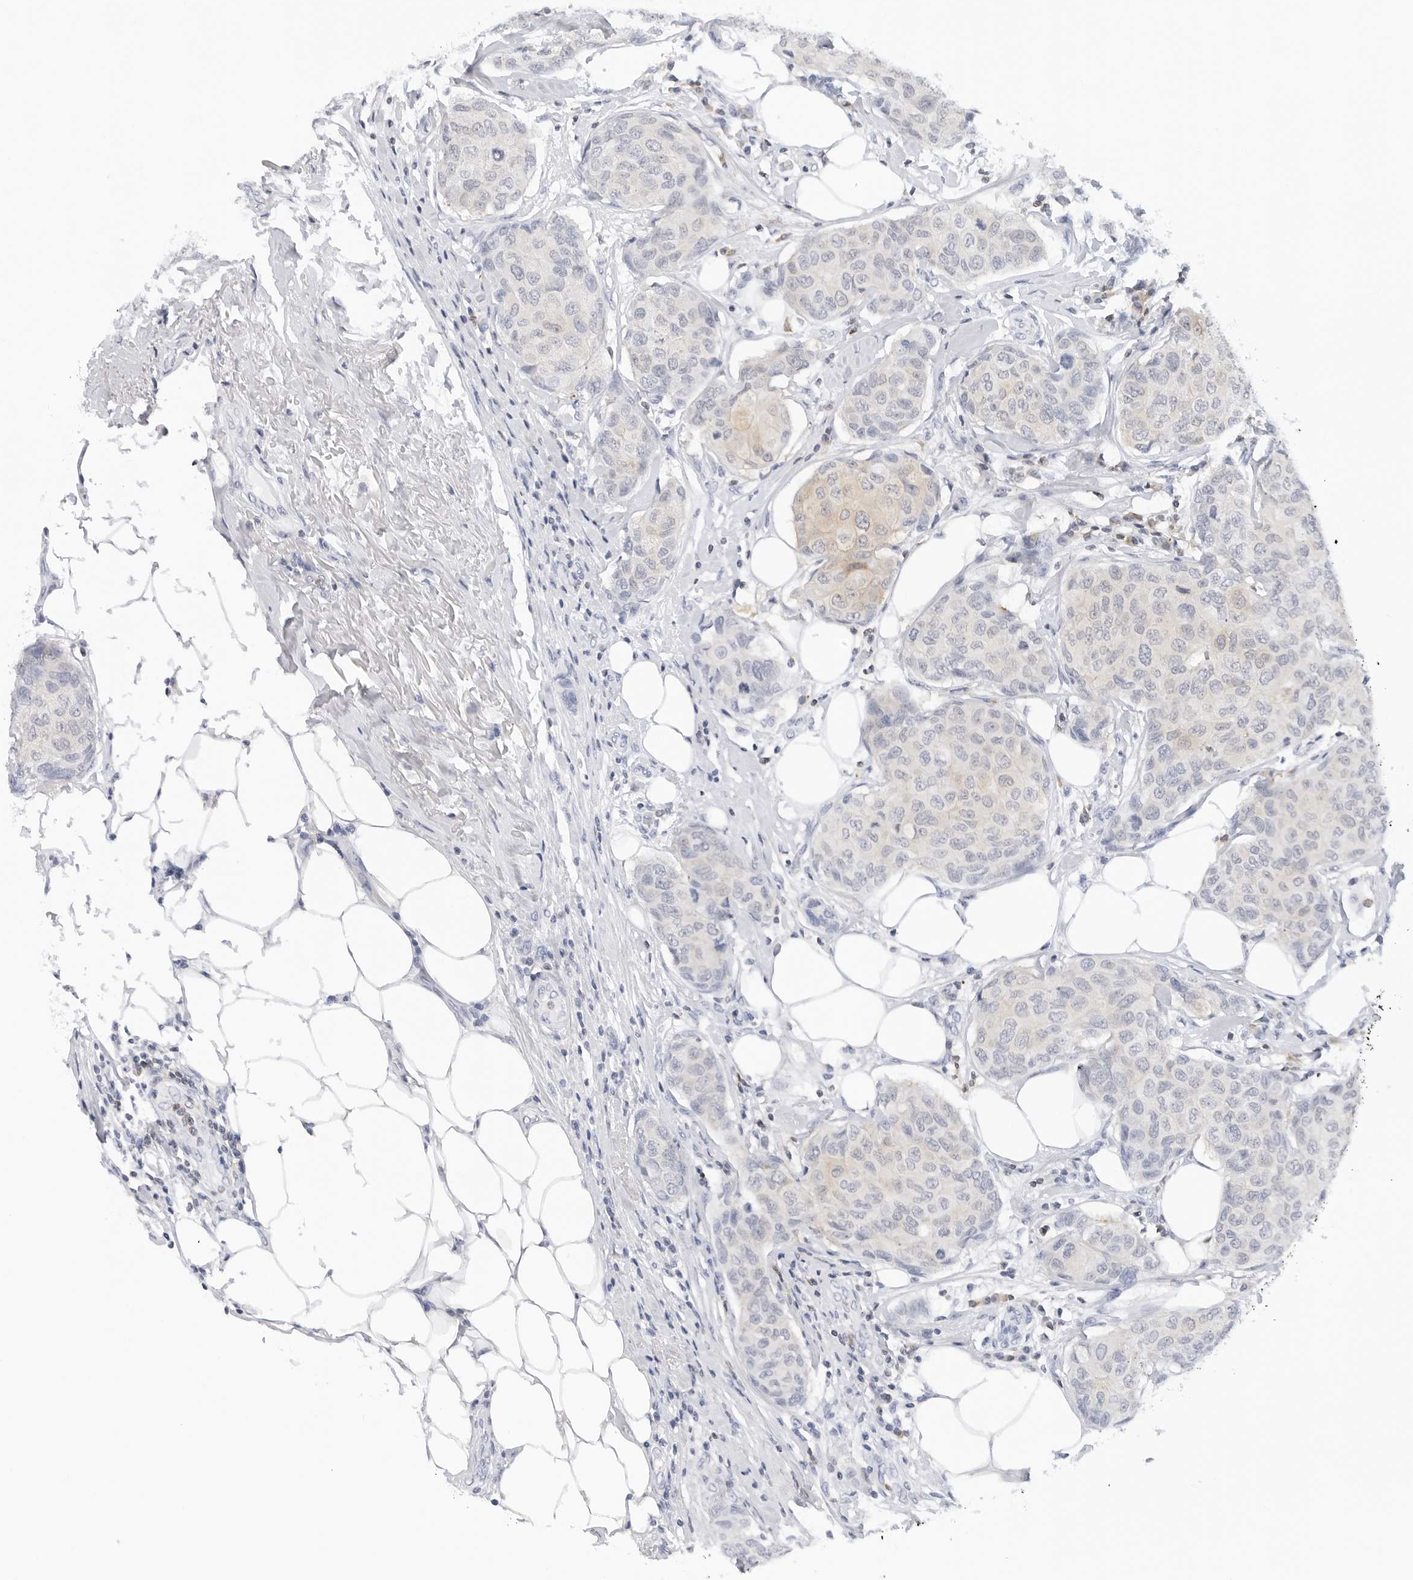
{"staining": {"intensity": "weak", "quantity": "<25%", "location": "cytoplasmic/membranous"}, "tissue": "breast cancer", "cell_type": "Tumor cells", "image_type": "cancer", "snomed": [{"axis": "morphology", "description": "Duct carcinoma"}, {"axis": "topography", "description": "Breast"}], "caption": "DAB (3,3'-diaminobenzidine) immunohistochemical staining of breast cancer reveals no significant expression in tumor cells.", "gene": "SLC9A3R1", "patient": {"sex": "female", "age": 80}}